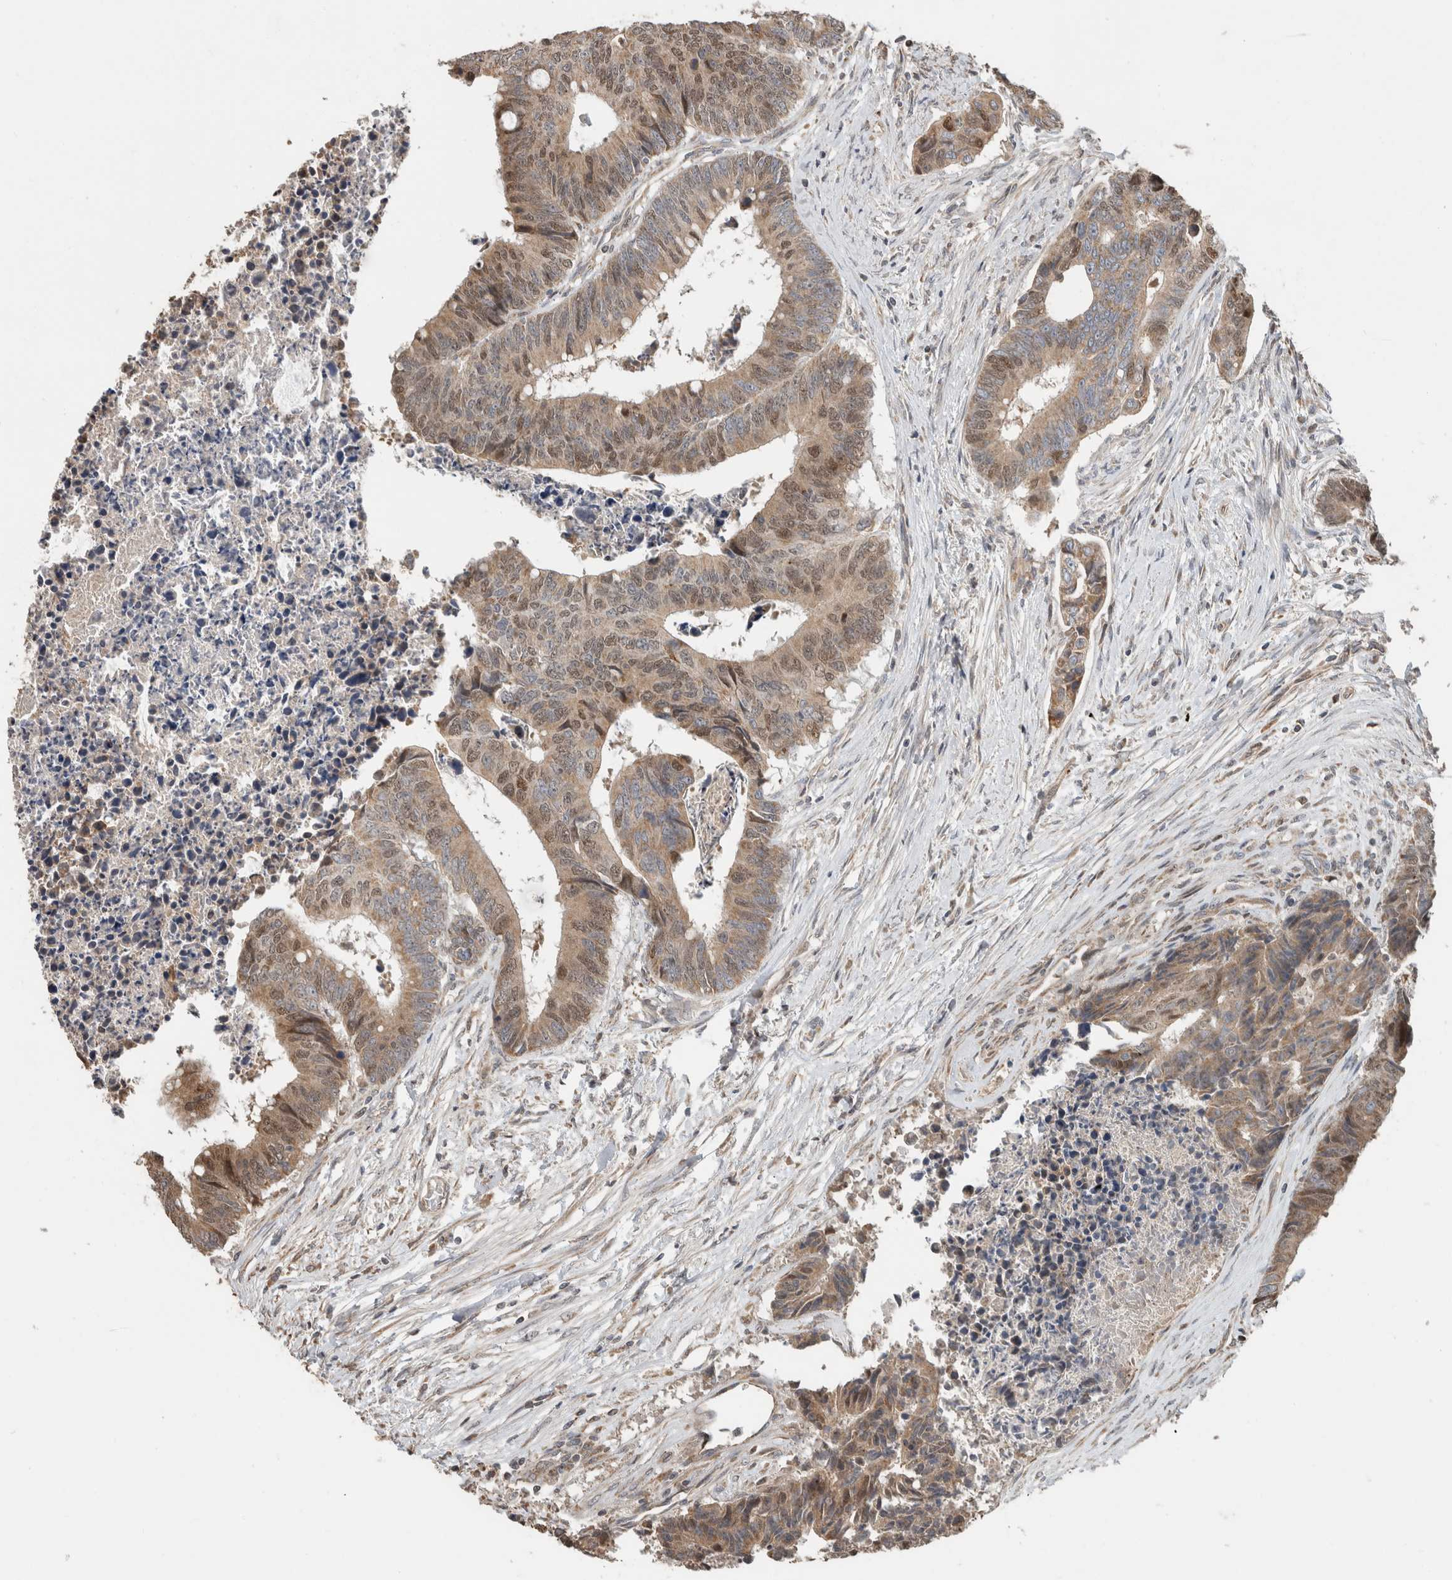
{"staining": {"intensity": "weak", "quantity": ">75%", "location": "cytoplasmic/membranous,nuclear"}, "tissue": "colorectal cancer", "cell_type": "Tumor cells", "image_type": "cancer", "snomed": [{"axis": "morphology", "description": "Adenocarcinoma, NOS"}, {"axis": "topography", "description": "Rectum"}], "caption": "Immunohistochemistry (IHC) (DAB) staining of human adenocarcinoma (colorectal) displays weak cytoplasmic/membranous and nuclear protein staining in approximately >75% of tumor cells.", "gene": "GINS4", "patient": {"sex": "male", "age": 84}}